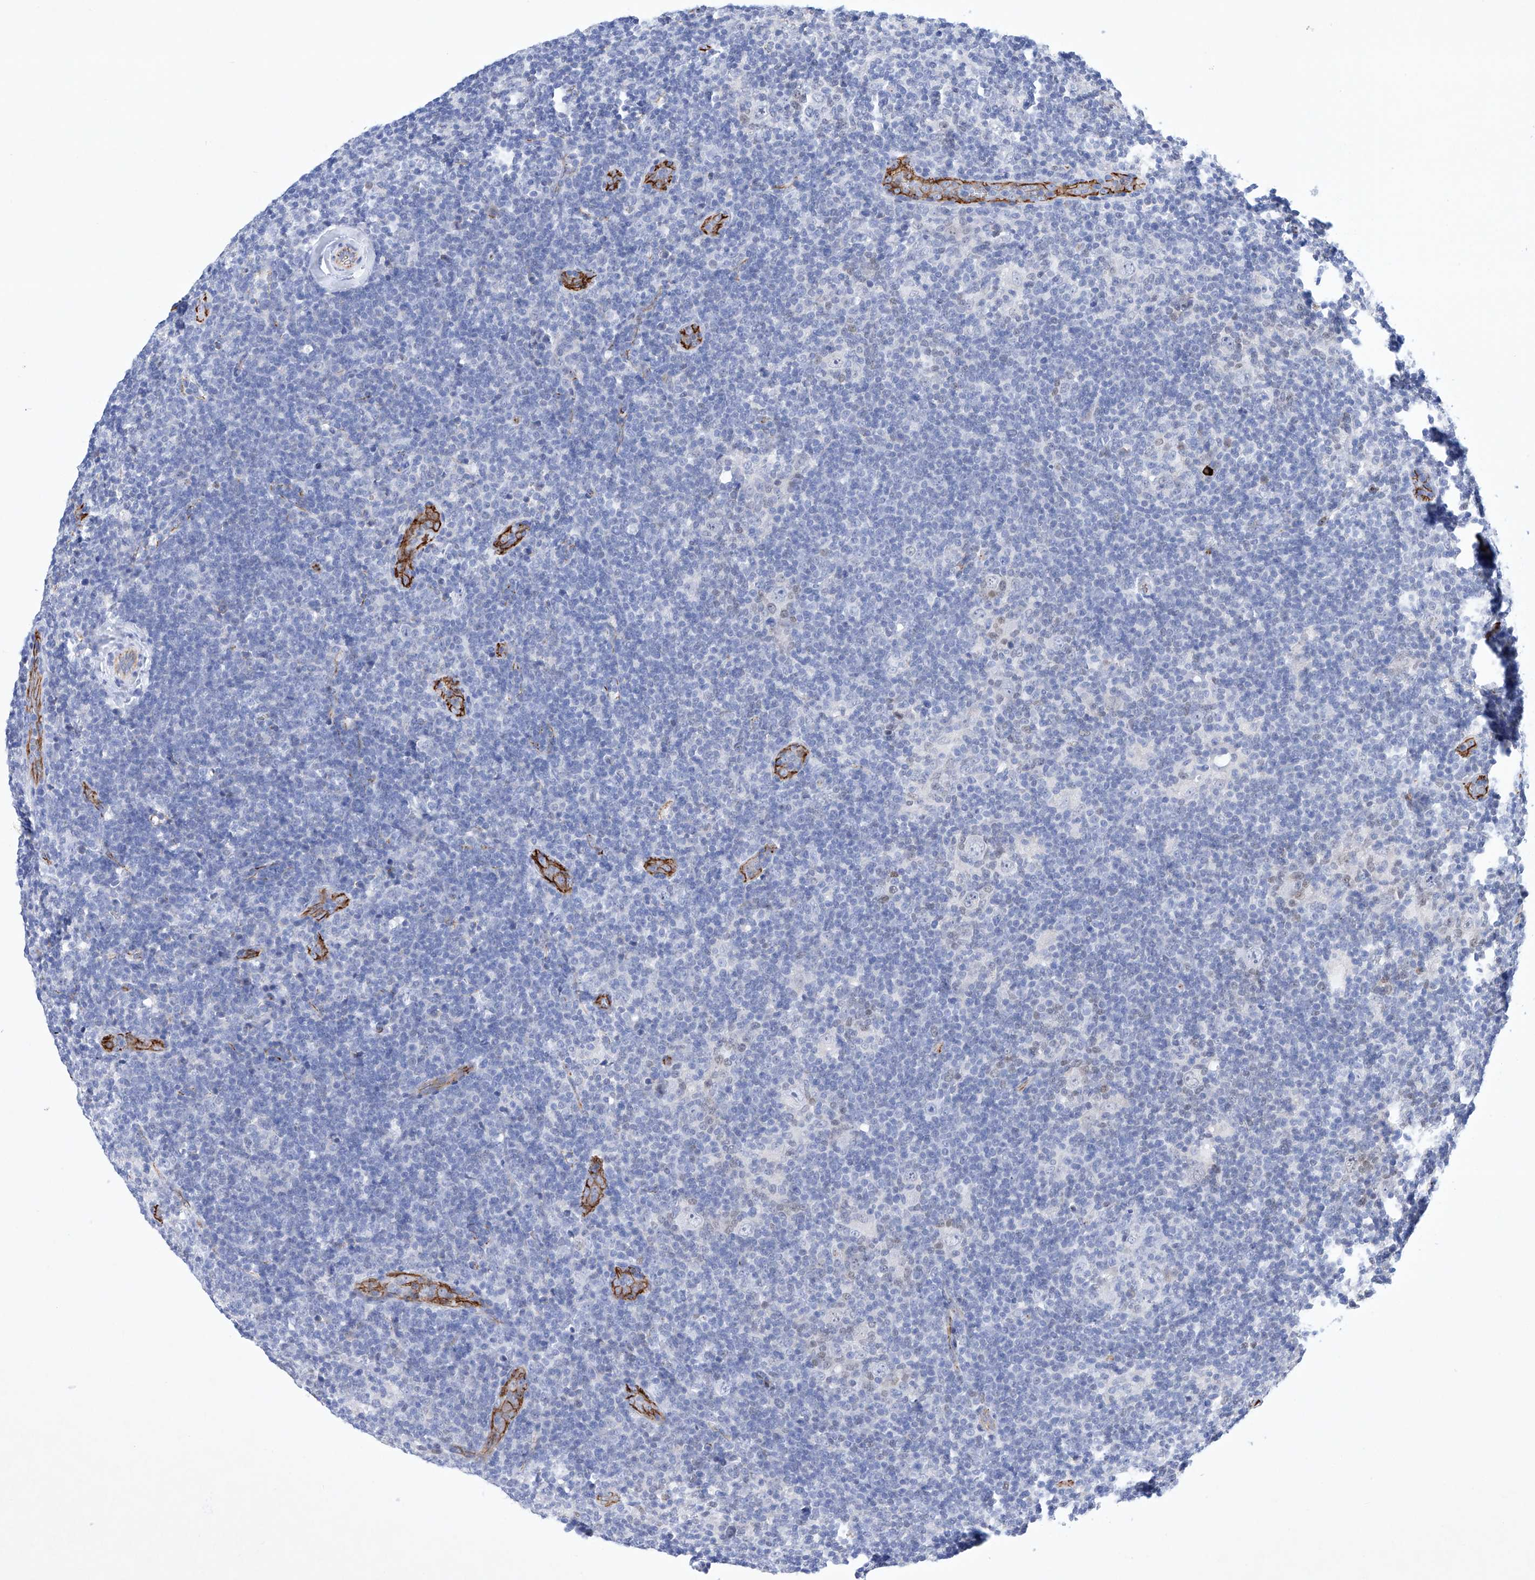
{"staining": {"intensity": "negative", "quantity": "none", "location": "none"}, "tissue": "lymphoma", "cell_type": "Tumor cells", "image_type": "cancer", "snomed": [{"axis": "morphology", "description": "Hodgkin's disease, NOS"}, {"axis": "topography", "description": "Lymph node"}], "caption": "A high-resolution image shows IHC staining of lymphoma, which displays no significant staining in tumor cells.", "gene": "ETV7", "patient": {"sex": "female", "age": 57}}